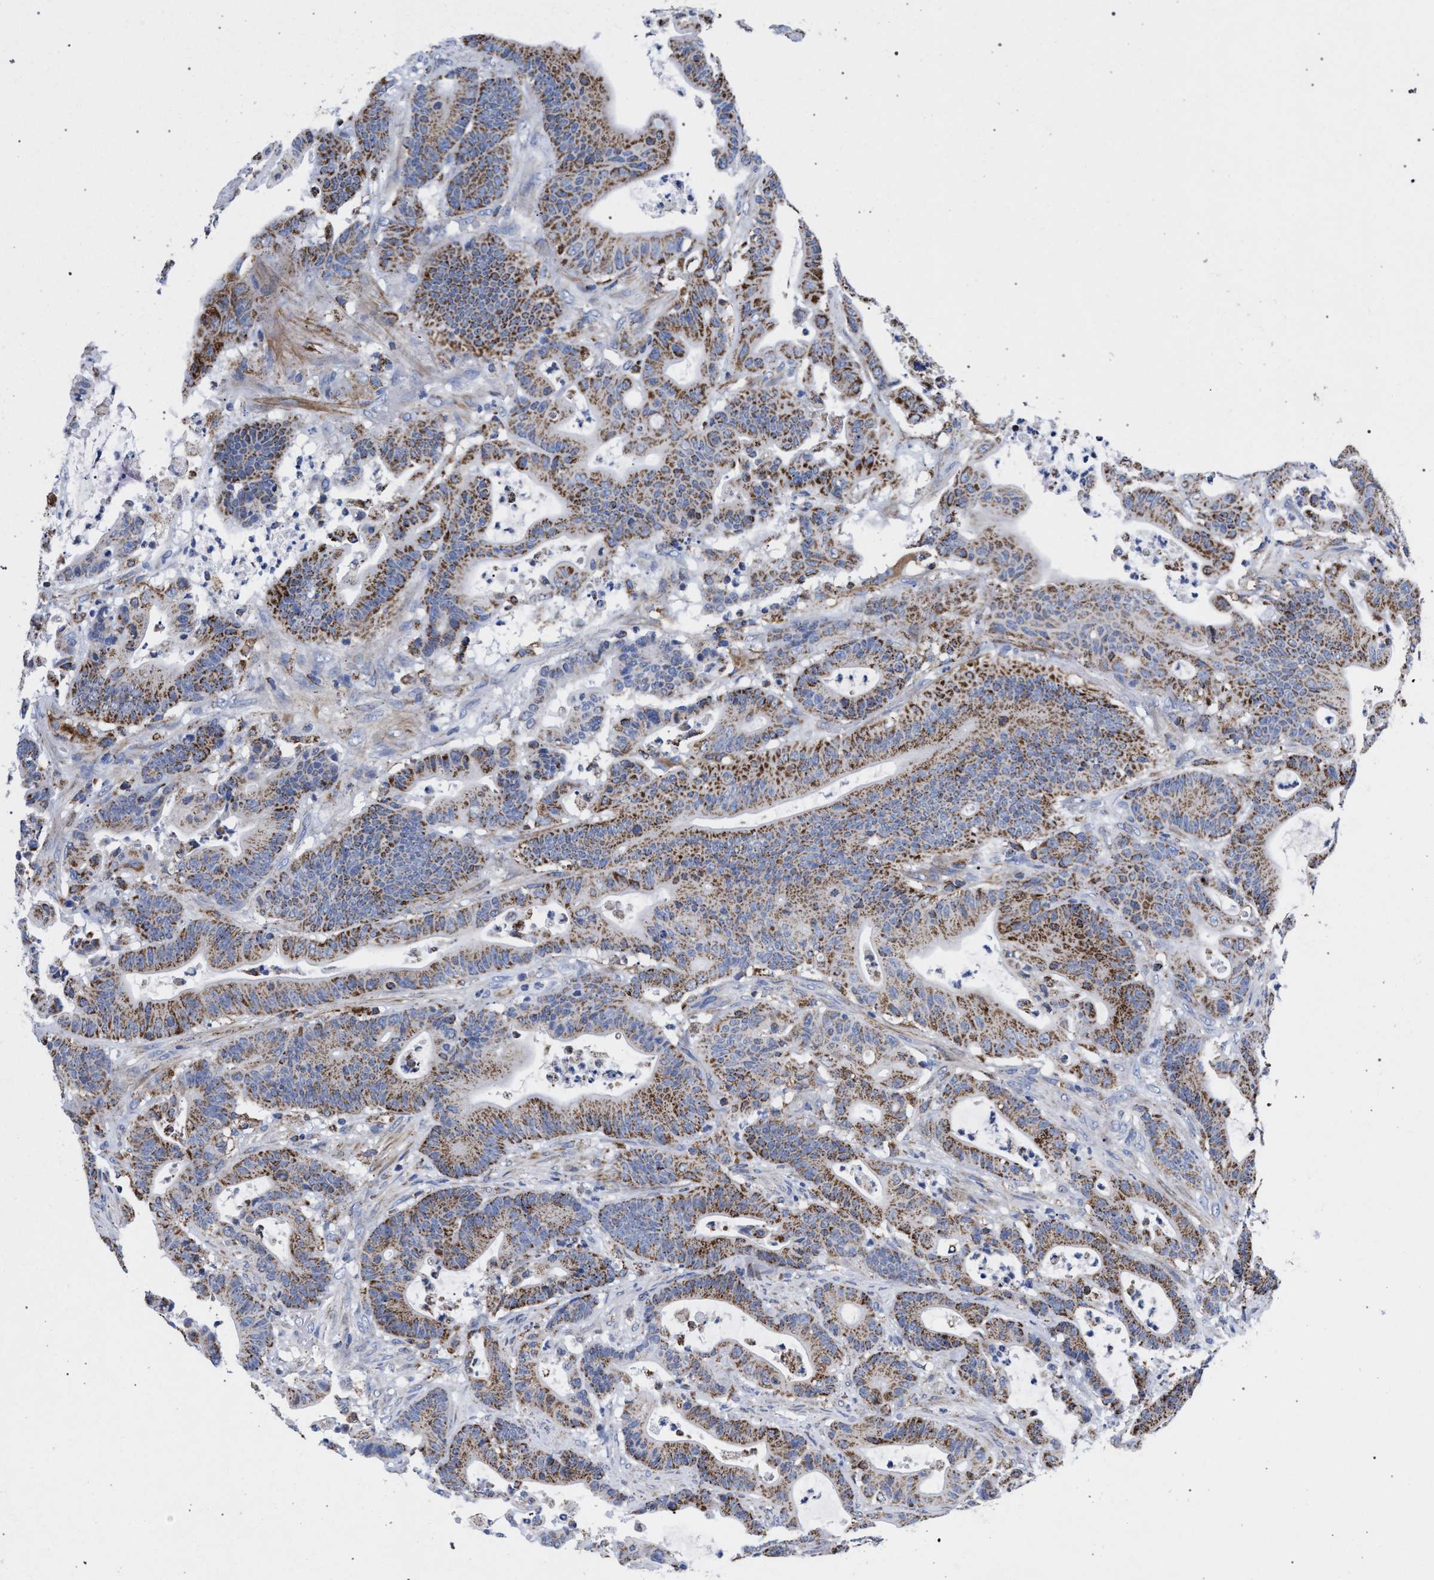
{"staining": {"intensity": "moderate", "quantity": ">75%", "location": "cytoplasmic/membranous"}, "tissue": "colorectal cancer", "cell_type": "Tumor cells", "image_type": "cancer", "snomed": [{"axis": "morphology", "description": "Adenocarcinoma, NOS"}, {"axis": "topography", "description": "Colon"}], "caption": "IHC micrograph of neoplastic tissue: human adenocarcinoma (colorectal) stained using immunohistochemistry (IHC) reveals medium levels of moderate protein expression localized specifically in the cytoplasmic/membranous of tumor cells, appearing as a cytoplasmic/membranous brown color.", "gene": "ACADS", "patient": {"sex": "female", "age": 84}}